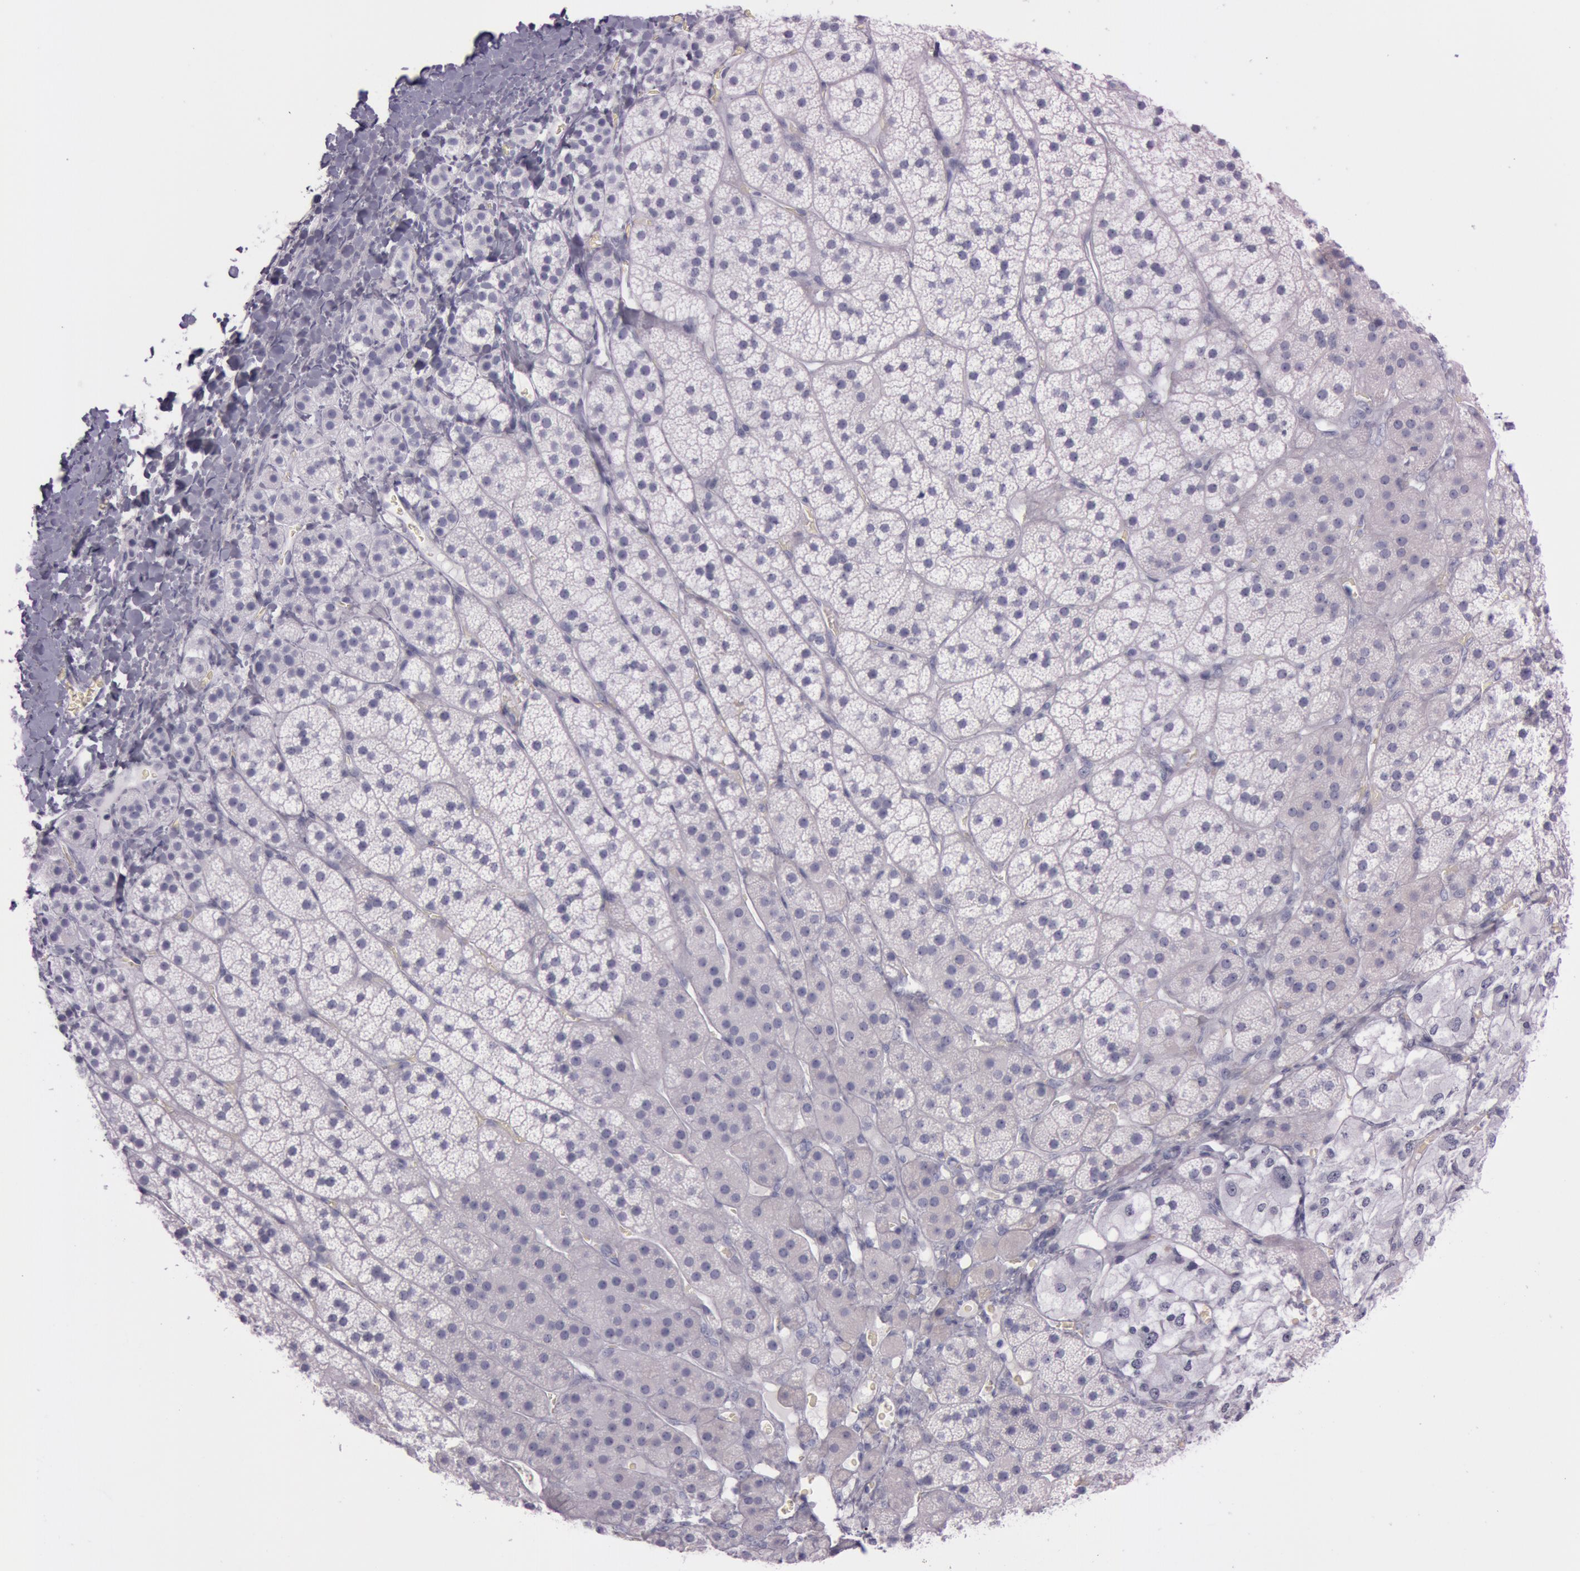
{"staining": {"intensity": "negative", "quantity": "none", "location": "none"}, "tissue": "adrenal gland", "cell_type": "Glandular cells", "image_type": "normal", "snomed": [{"axis": "morphology", "description": "Normal tissue, NOS"}, {"axis": "topography", "description": "Adrenal gland"}], "caption": "This is an immunohistochemistry (IHC) image of normal adrenal gland. There is no positivity in glandular cells.", "gene": "FOLH1", "patient": {"sex": "female", "age": 44}}